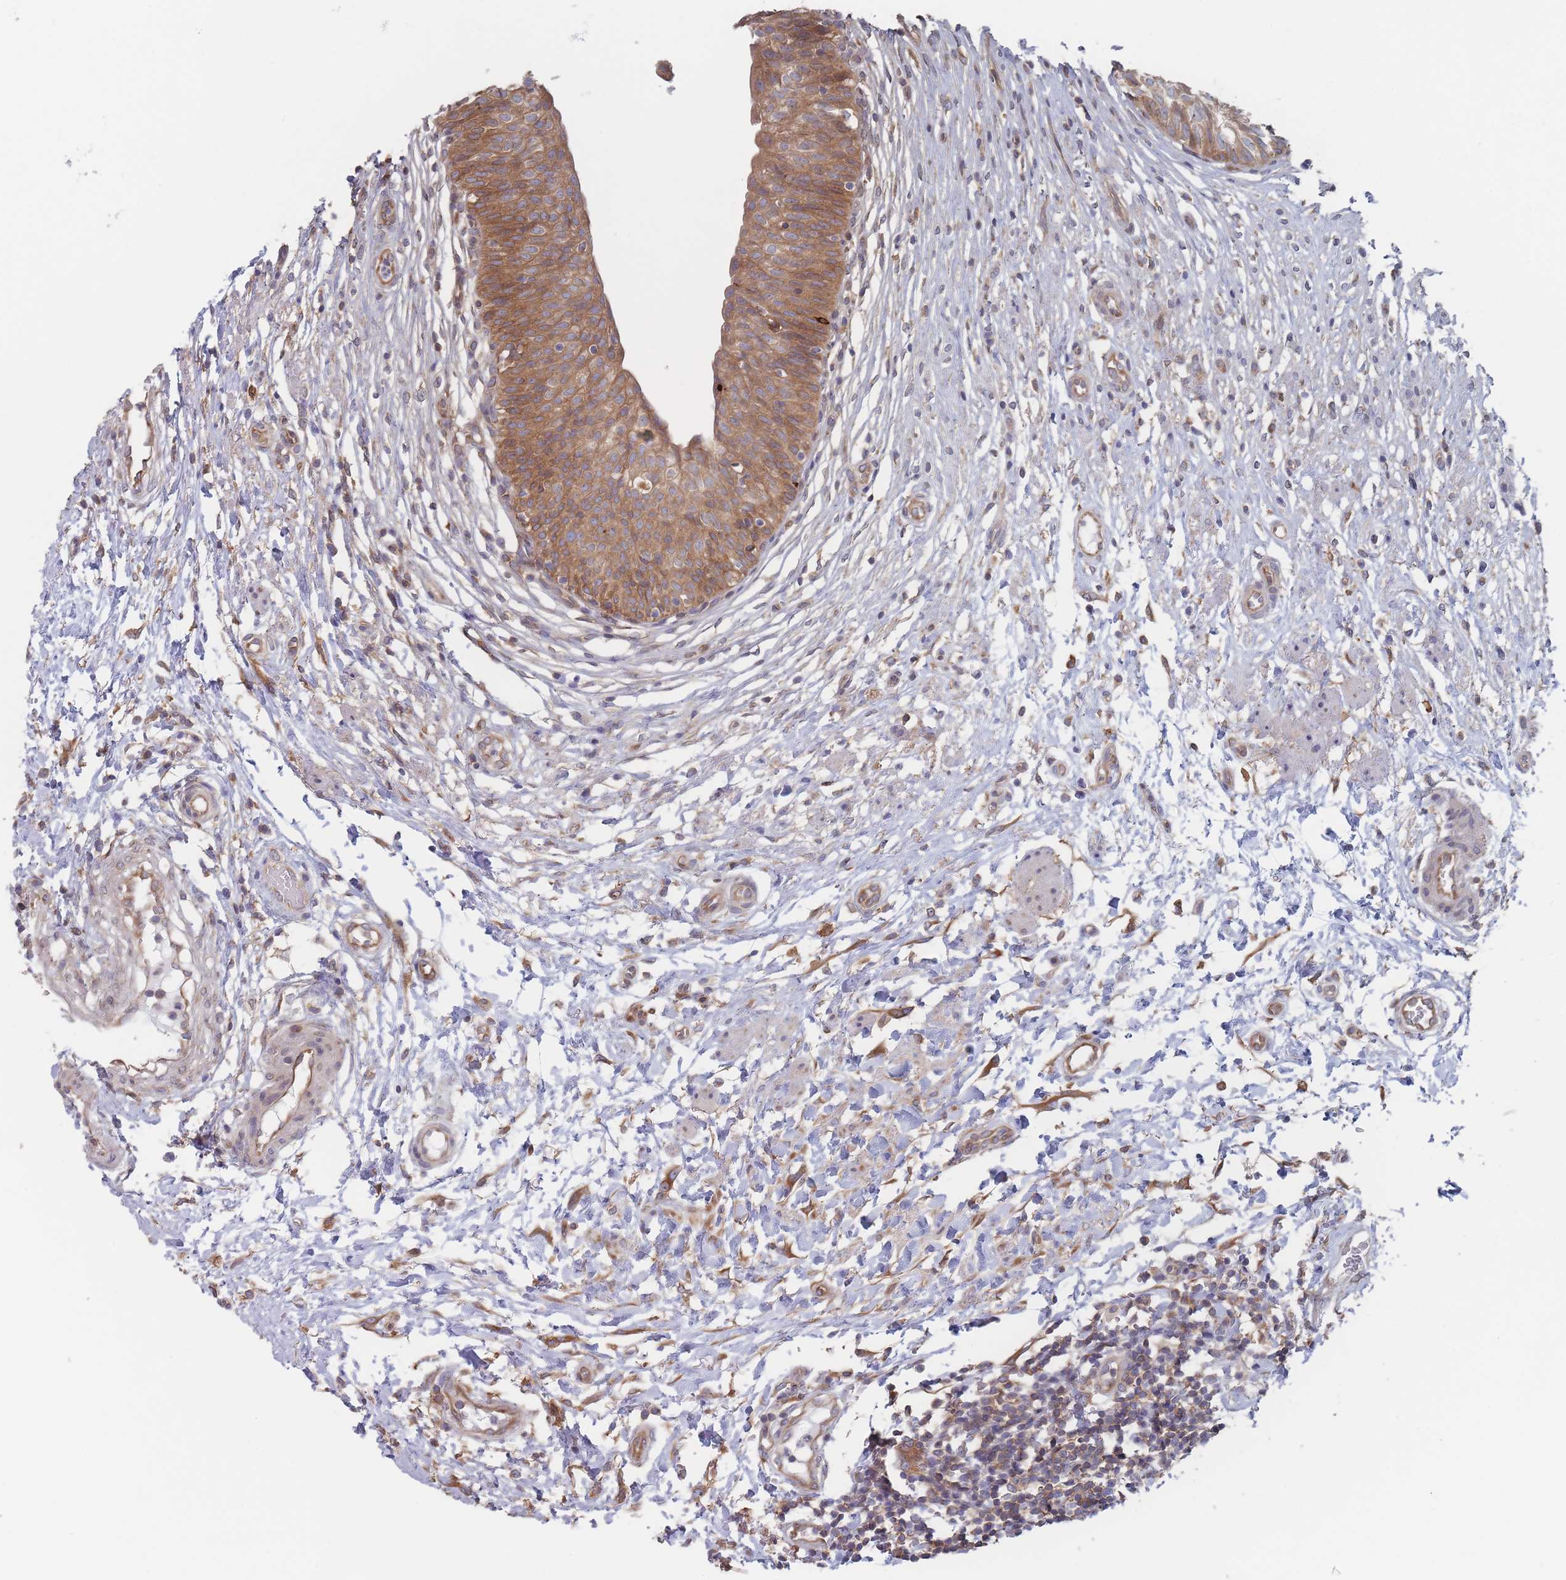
{"staining": {"intensity": "strong", "quantity": ">75%", "location": "cytoplasmic/membranous"}, "tissue": "urinary bladder", "cell_type": "Urothelial cells", "image_type": "normal", "snomed": [{"axis": "morphology", "description": "Normal tissue, NOS"}, {"axis": "topography", "description": "Urinary bladder"}], "caption": "Immunohistochemistry (IHC) of unremarkable urinary bladder demonstrates high levels of strong cytoplasmic/membranous staining in approximately >75% of urothelial cells.", "gene": "KDSR", "patient": {"sex": "male", "age": 55}}